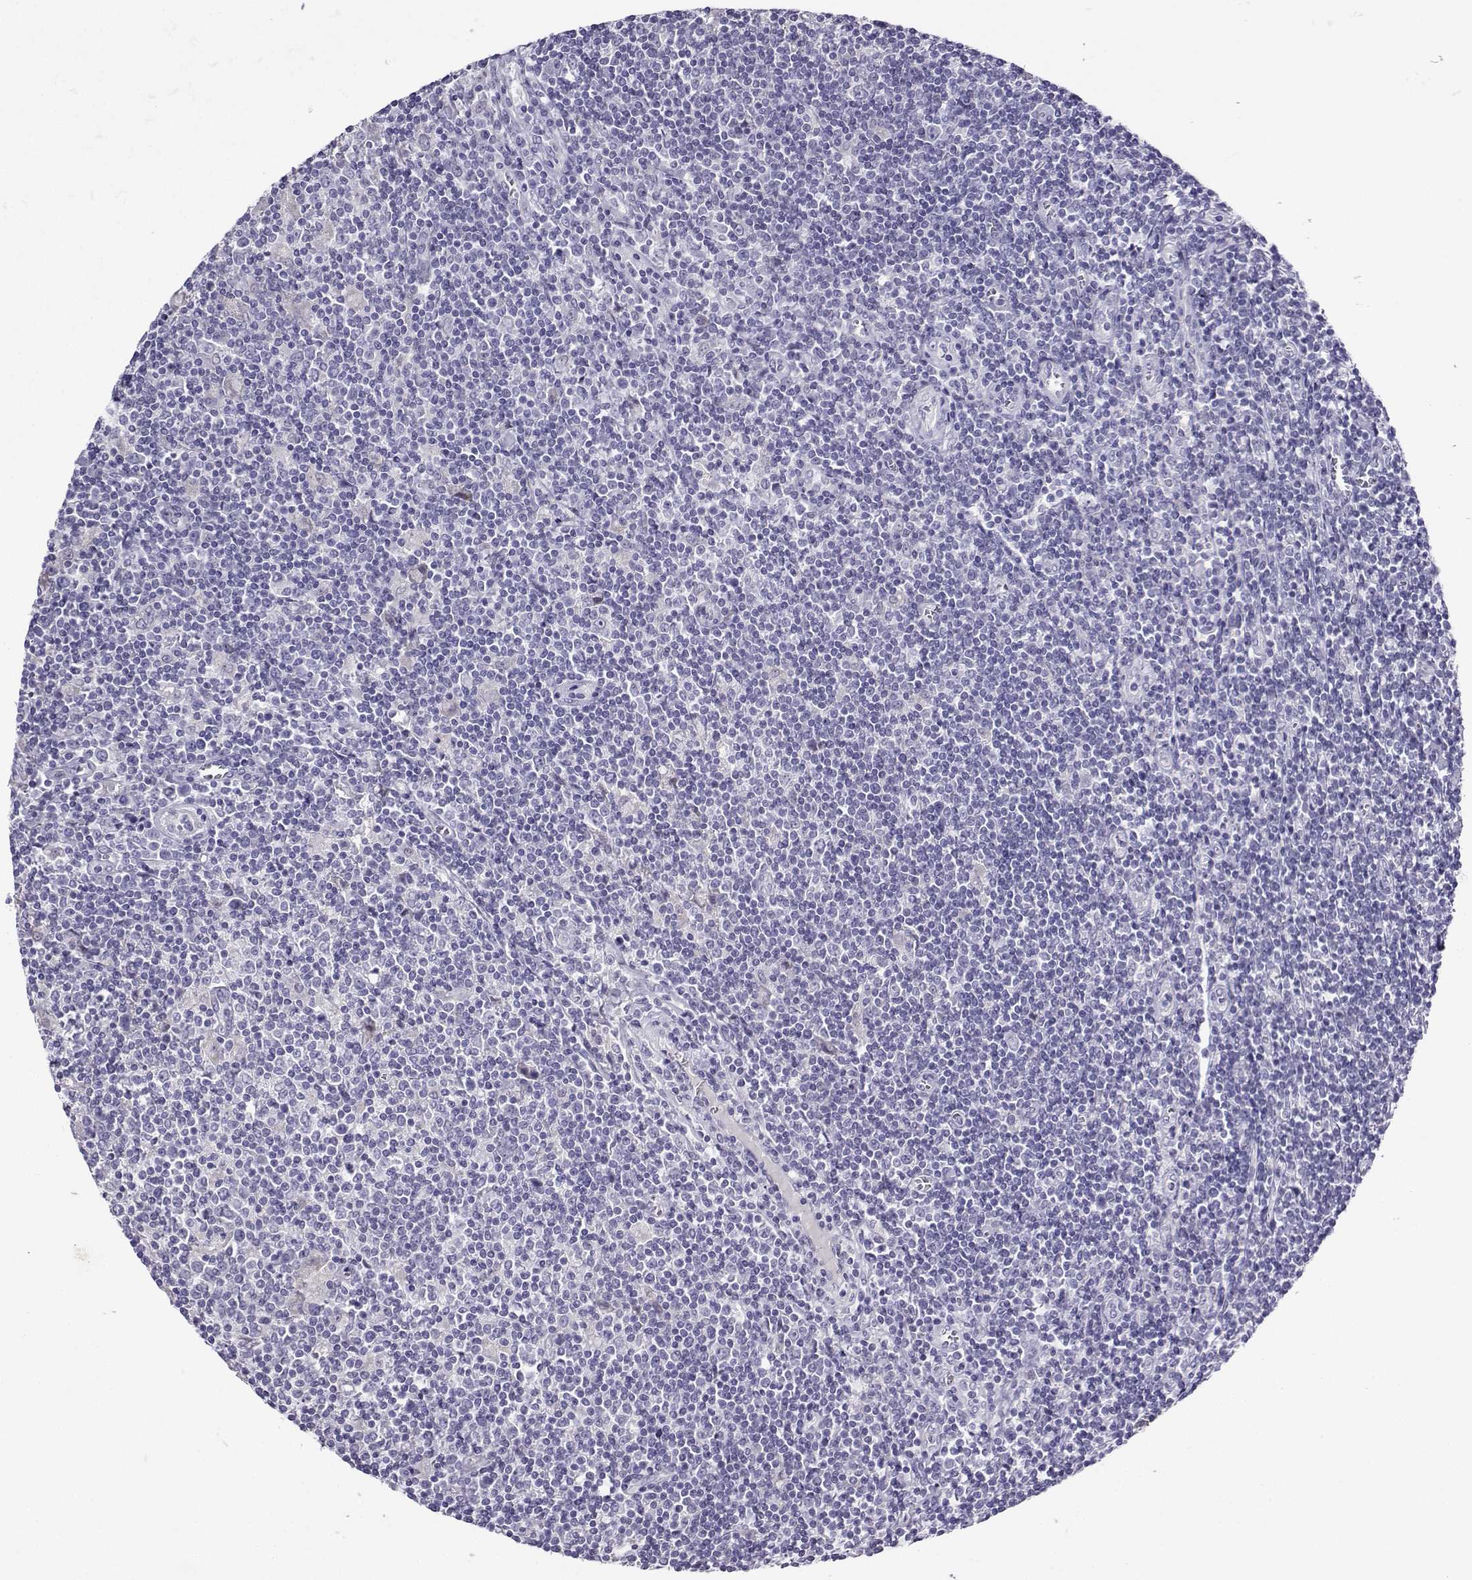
{"staining": {"intensity": "negative", "quantity": "none", "location": "none"}, "tissue": "lymphoma", "cell_type": "Tumor cells", "image_type": "cancer", "snomed": [{"axis": "morphology", "description": "Hodgkin's disease, NOS"}, {"axis": "topography", "description": "Lymph node"}], "caption": "This is a histopathology image of immunohistochemistry (IHC) staining of lymphoma, which shows no staining in tumor cells. Nuclei are stained in blue.", "gene": "FBXO24", "patient": {"sex": "male", "age": 40}}